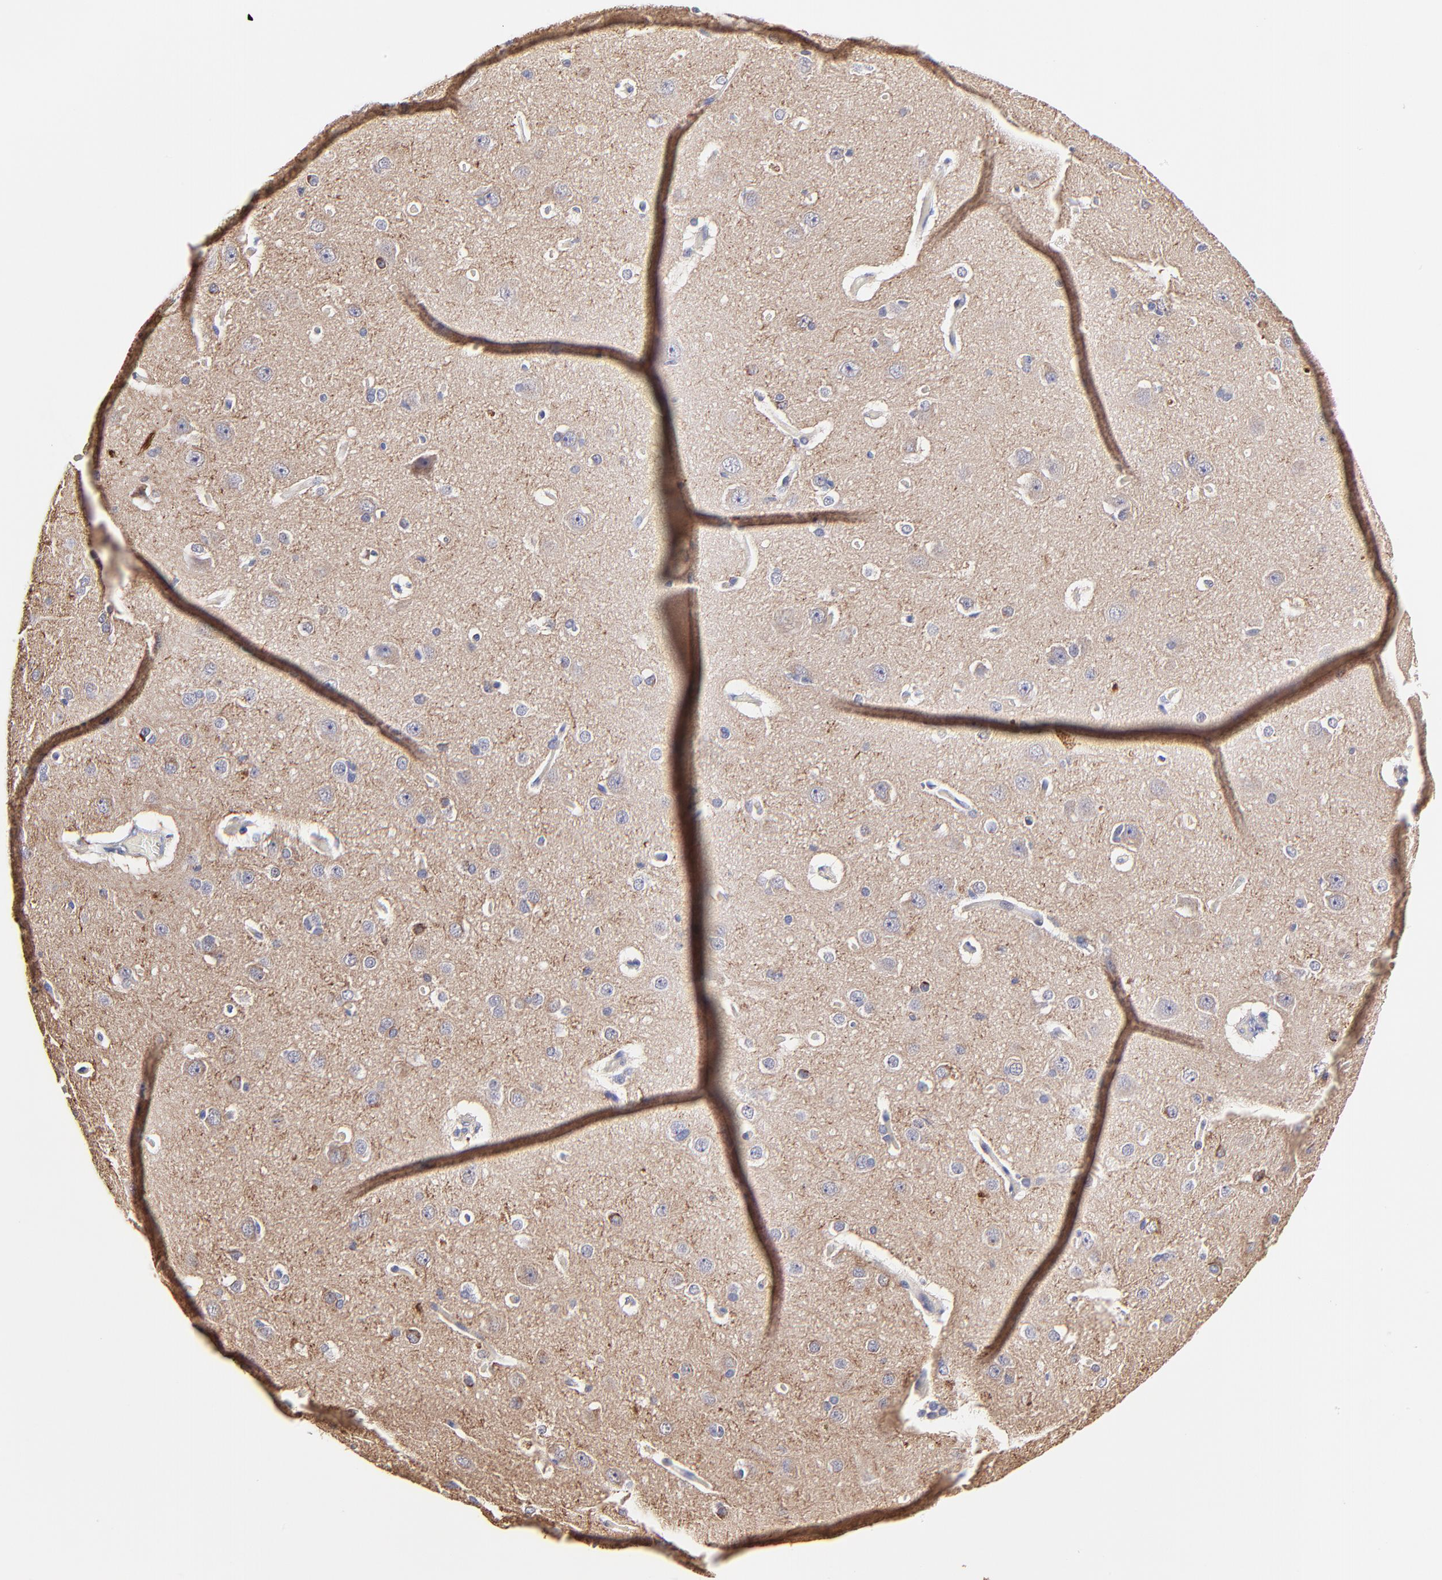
{"staining": {"intensity": "negative", "quantity": "none", "location": "none"}, "tissue": "cerebral cortex", "cell_type": "Endothelial cells", "image_type": "normal", "snomed": [{"axis": "morphology", "description": "Normal tissue, NOS"}, {"axis": "topography", "description": "Cerebral cortex"}], "caption": "This histopathology image is of unremarkable cerebral cortex stained with IHC to label a protein in brown with the nuclei are counter-stained blue. There is no staining in endothelial cells. The staining was performed using DAB (3,3'-diaminobenzidine) to visualize the protein expression in brown, while the nuclei were stained in blue with hematoxylin (Magnification: 20x).", "gene": "BTG2", "patient": {"sex": "female", "age": 45}}